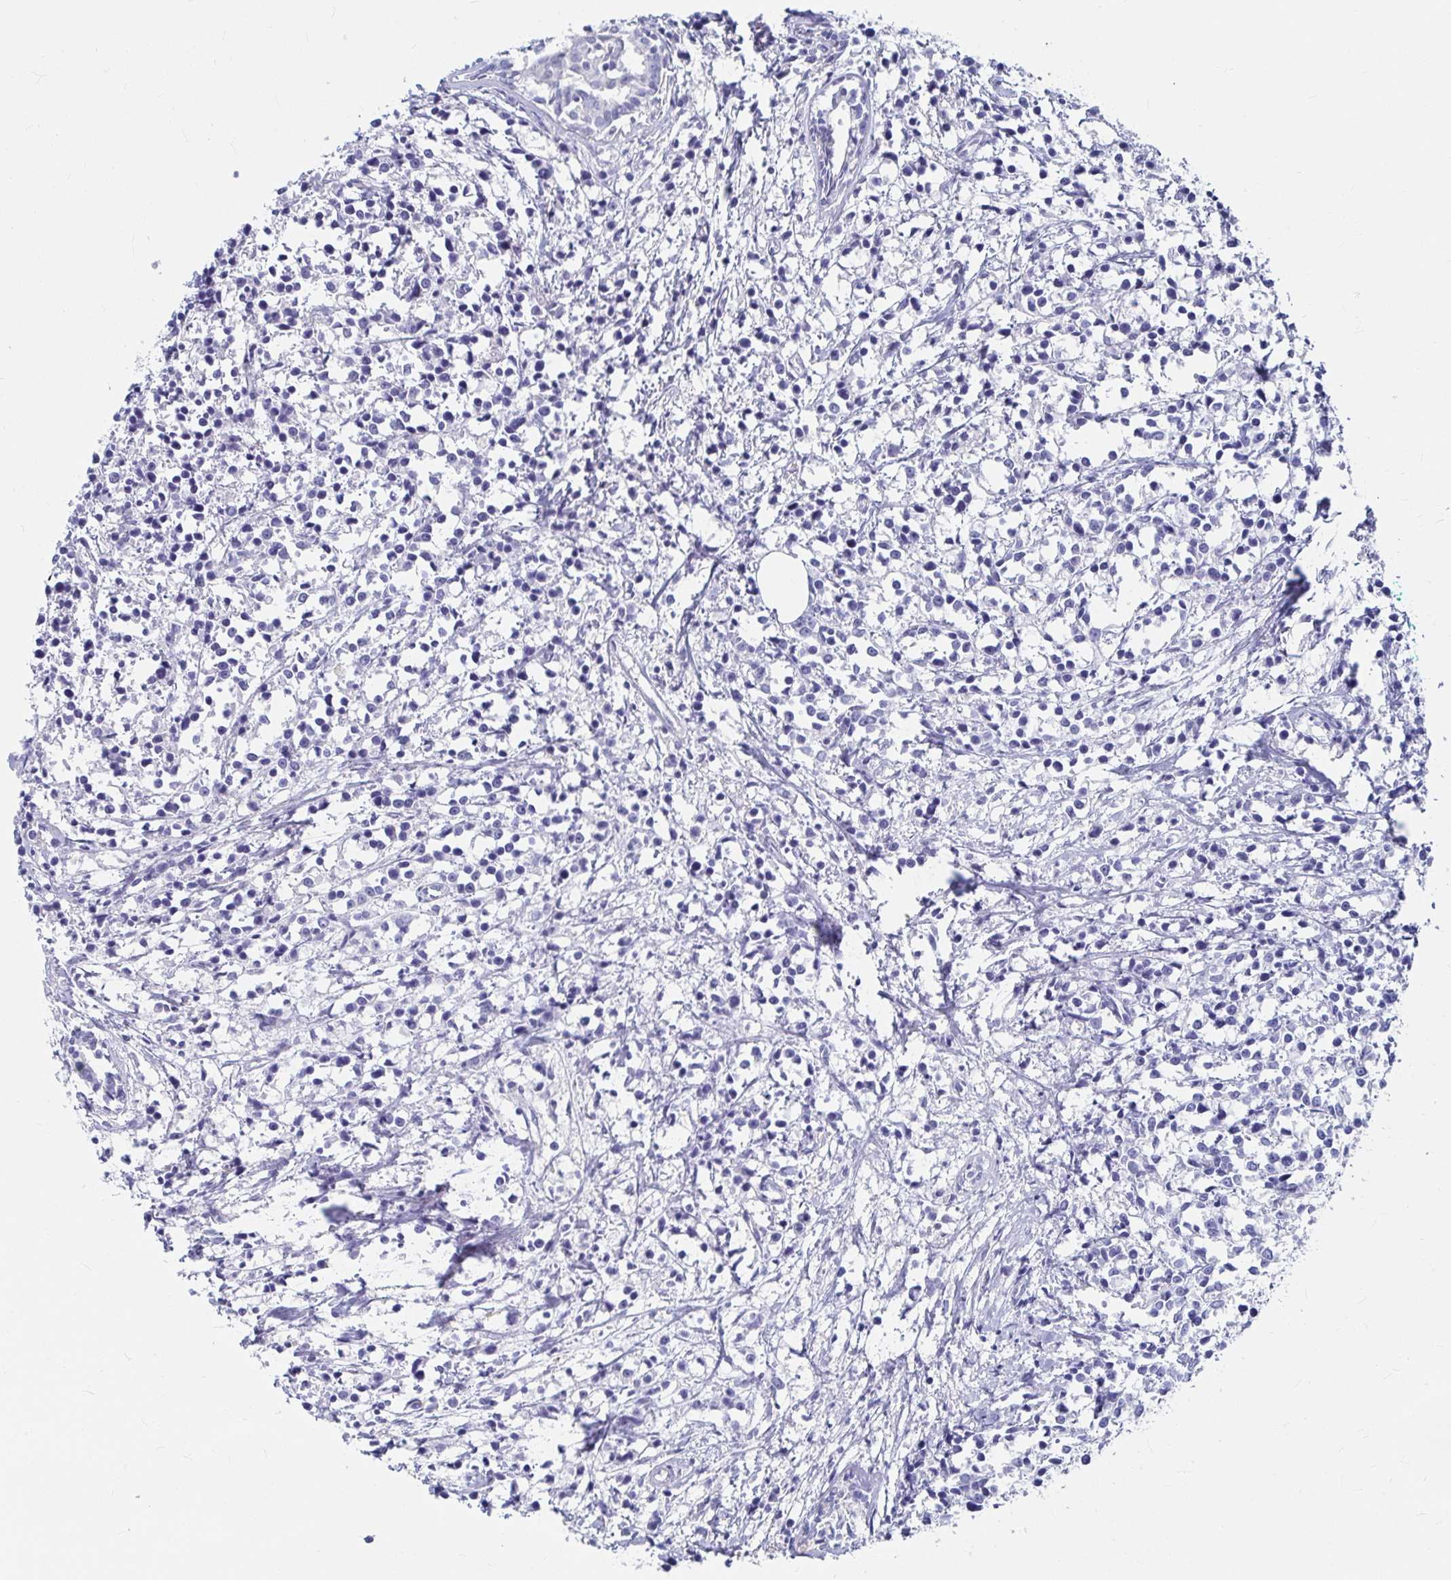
{"staining": {"intensity": "negative", "quantity": "none", "location": "none"}, "tissue": "breast cancer", "cell_type": "Tumor cells", "image_type": "cancer", "snomed": [{"axis": "morphology", "description": "Duct carcinoma"}, {"axis": "topography", "description": "Breast"}], "caption": "High power microscopy histopathology image of an immunohistochemistry micrograph of breast cancer, revealing no significant positivity in tumor cells.", "gene": "CA9", "patient": {"sex": "female", "age": 80}}